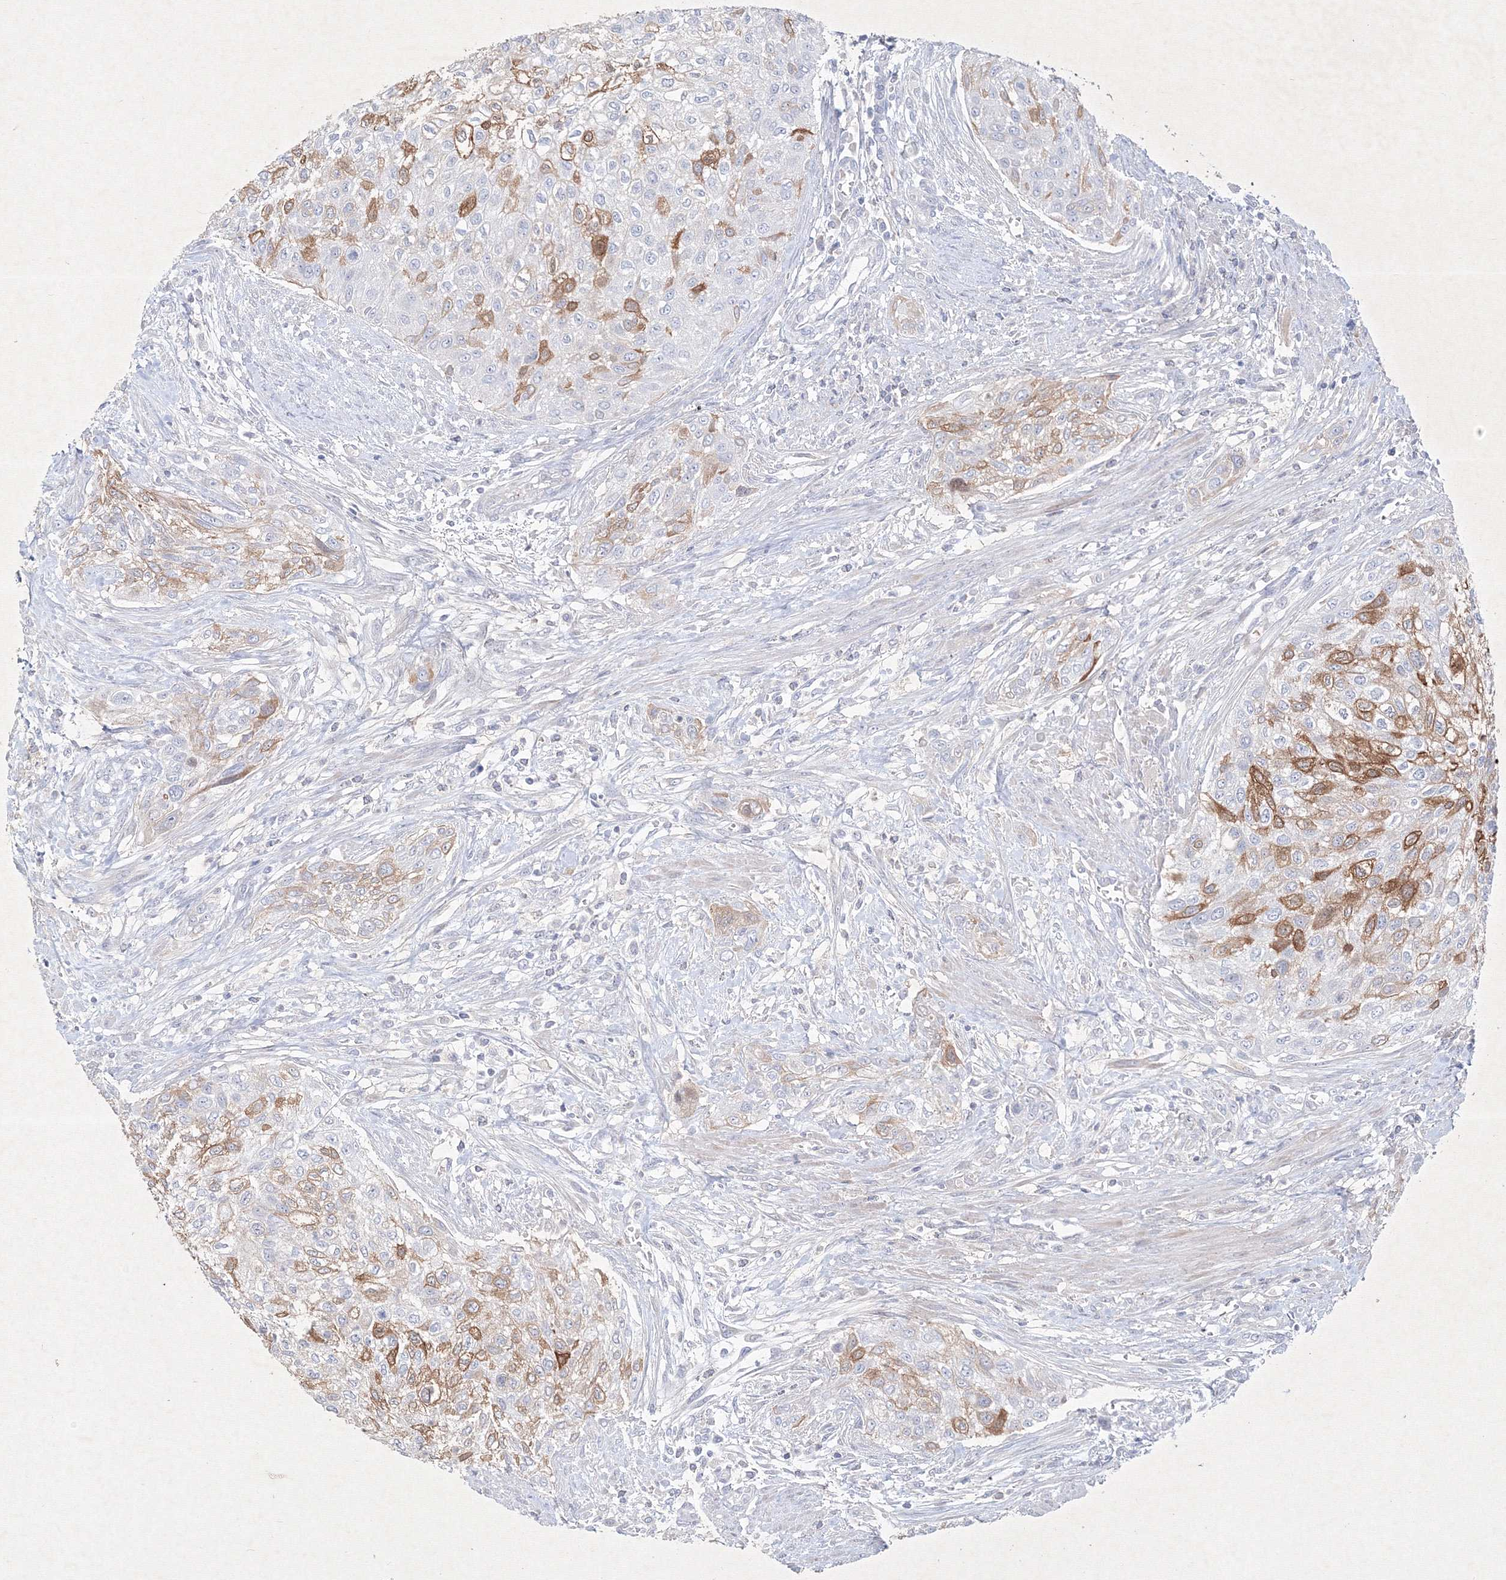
{"staining": {"intensity": "moderate", "quantity": "25%-75%", "location": "cytoplasmic/membranous"}, "tissue": "urothelial cancer", "cell_type": "Tumor cells", "image_type": "cancer", "snomed": [{"axis": "morphology", "description": "Urothelial carcinoma, High grade"}, {"axis": "topography", "description": "Urinary bladder"}], "caption": "Immunohistochemistry of urothelial cancer exhibits medium levels of moderate cytoplasmic/membranous staining in about 25%-75% of tumor cells.", "gene": "CXXC4", "patient": {"sex": "male", "age": 35}}